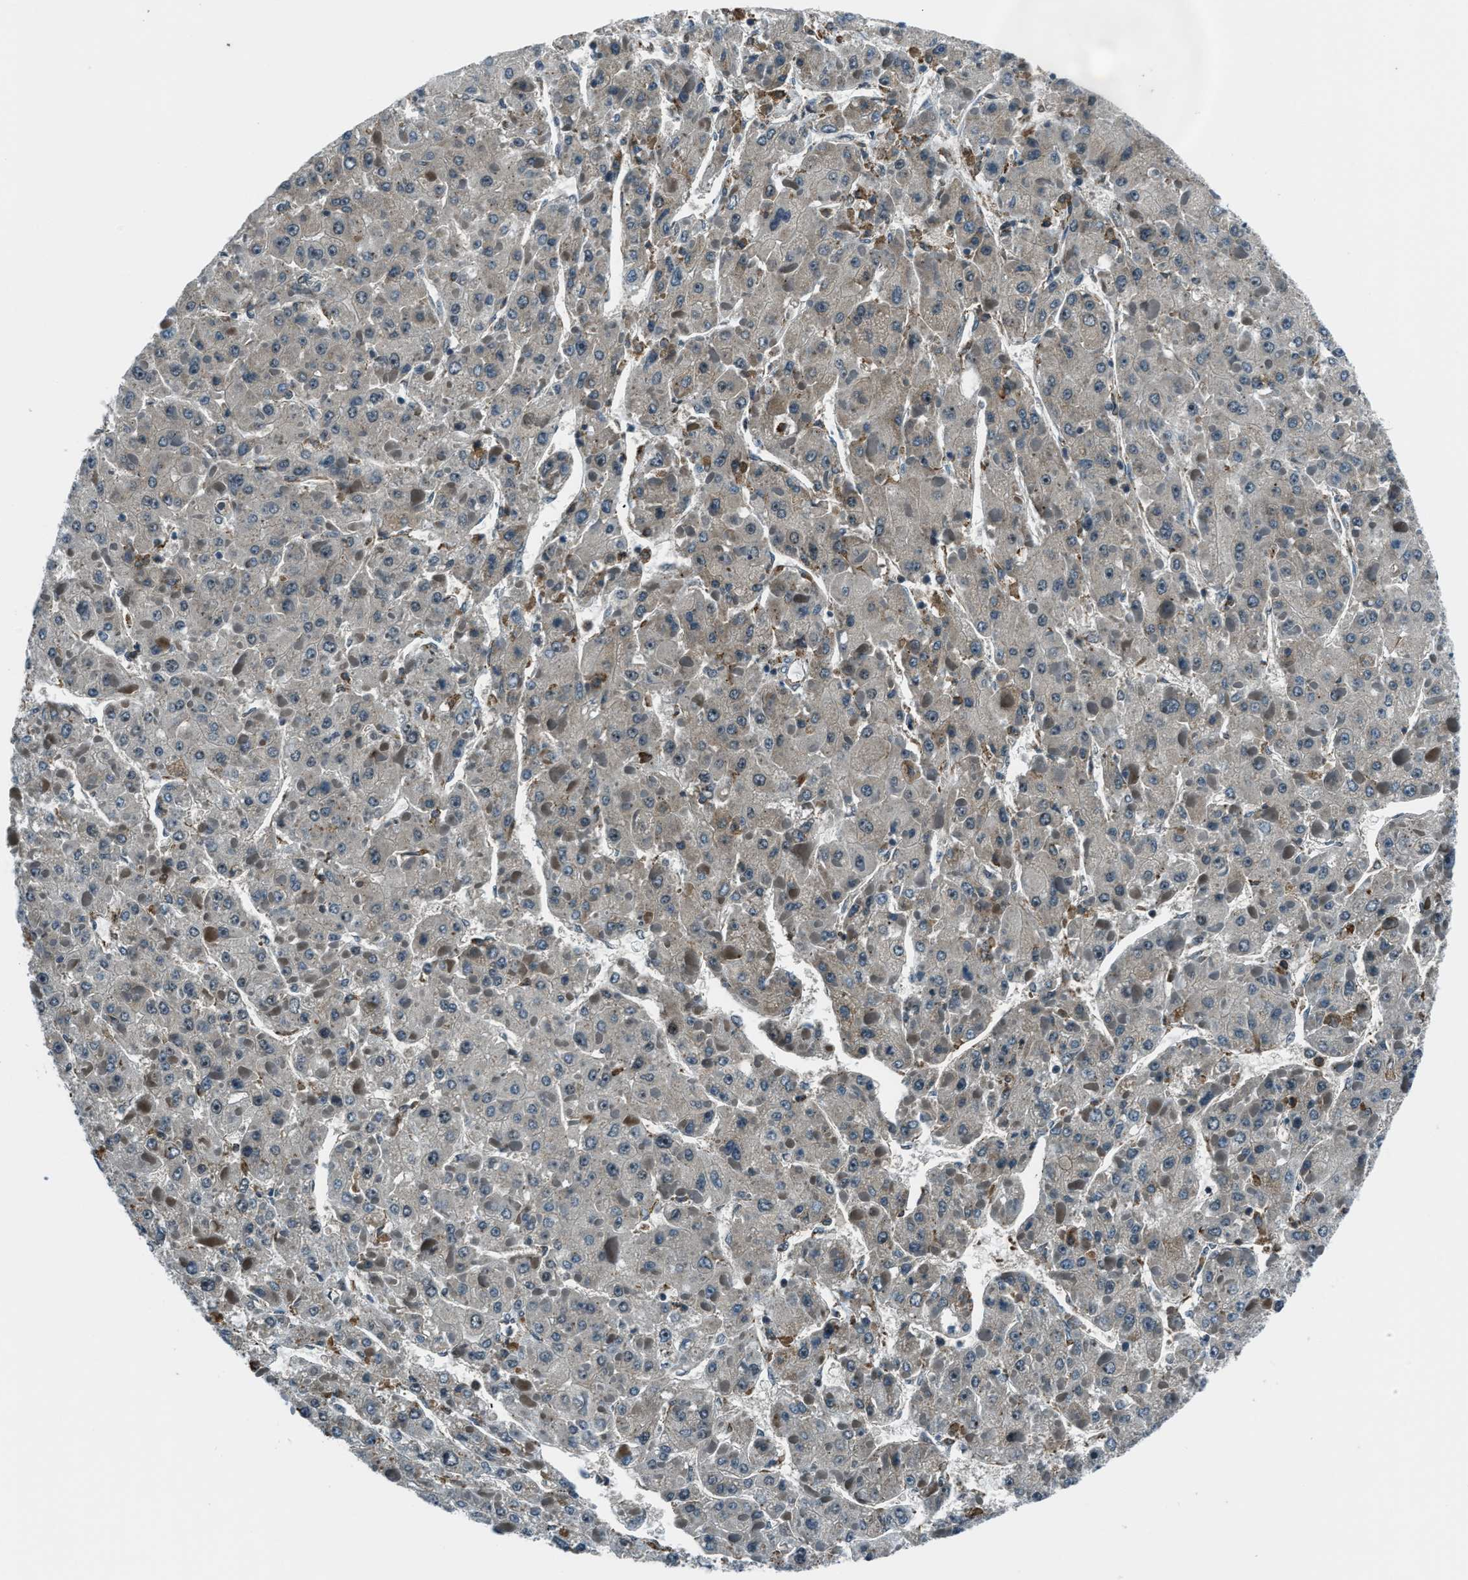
{"staining": {"intensity": "negative", "quantity": "none", "location": "none"}, "tissue": "liver cancer", "cell_type": "Tumor cells", "image_type": "cancer", "snomed": [{"axis": "morphology", "description": "Carcinoma, Hepatocellular, NOS"}, {"axis": "topography", "description": "Liver"}], "caption": "The IHC photomicrograph has no significant positivity in tumor cells of hepatocellular carcinoma (liver) tissue.", "gene": "ACTL9", "patient": {"sex": "female", "age": 73}}